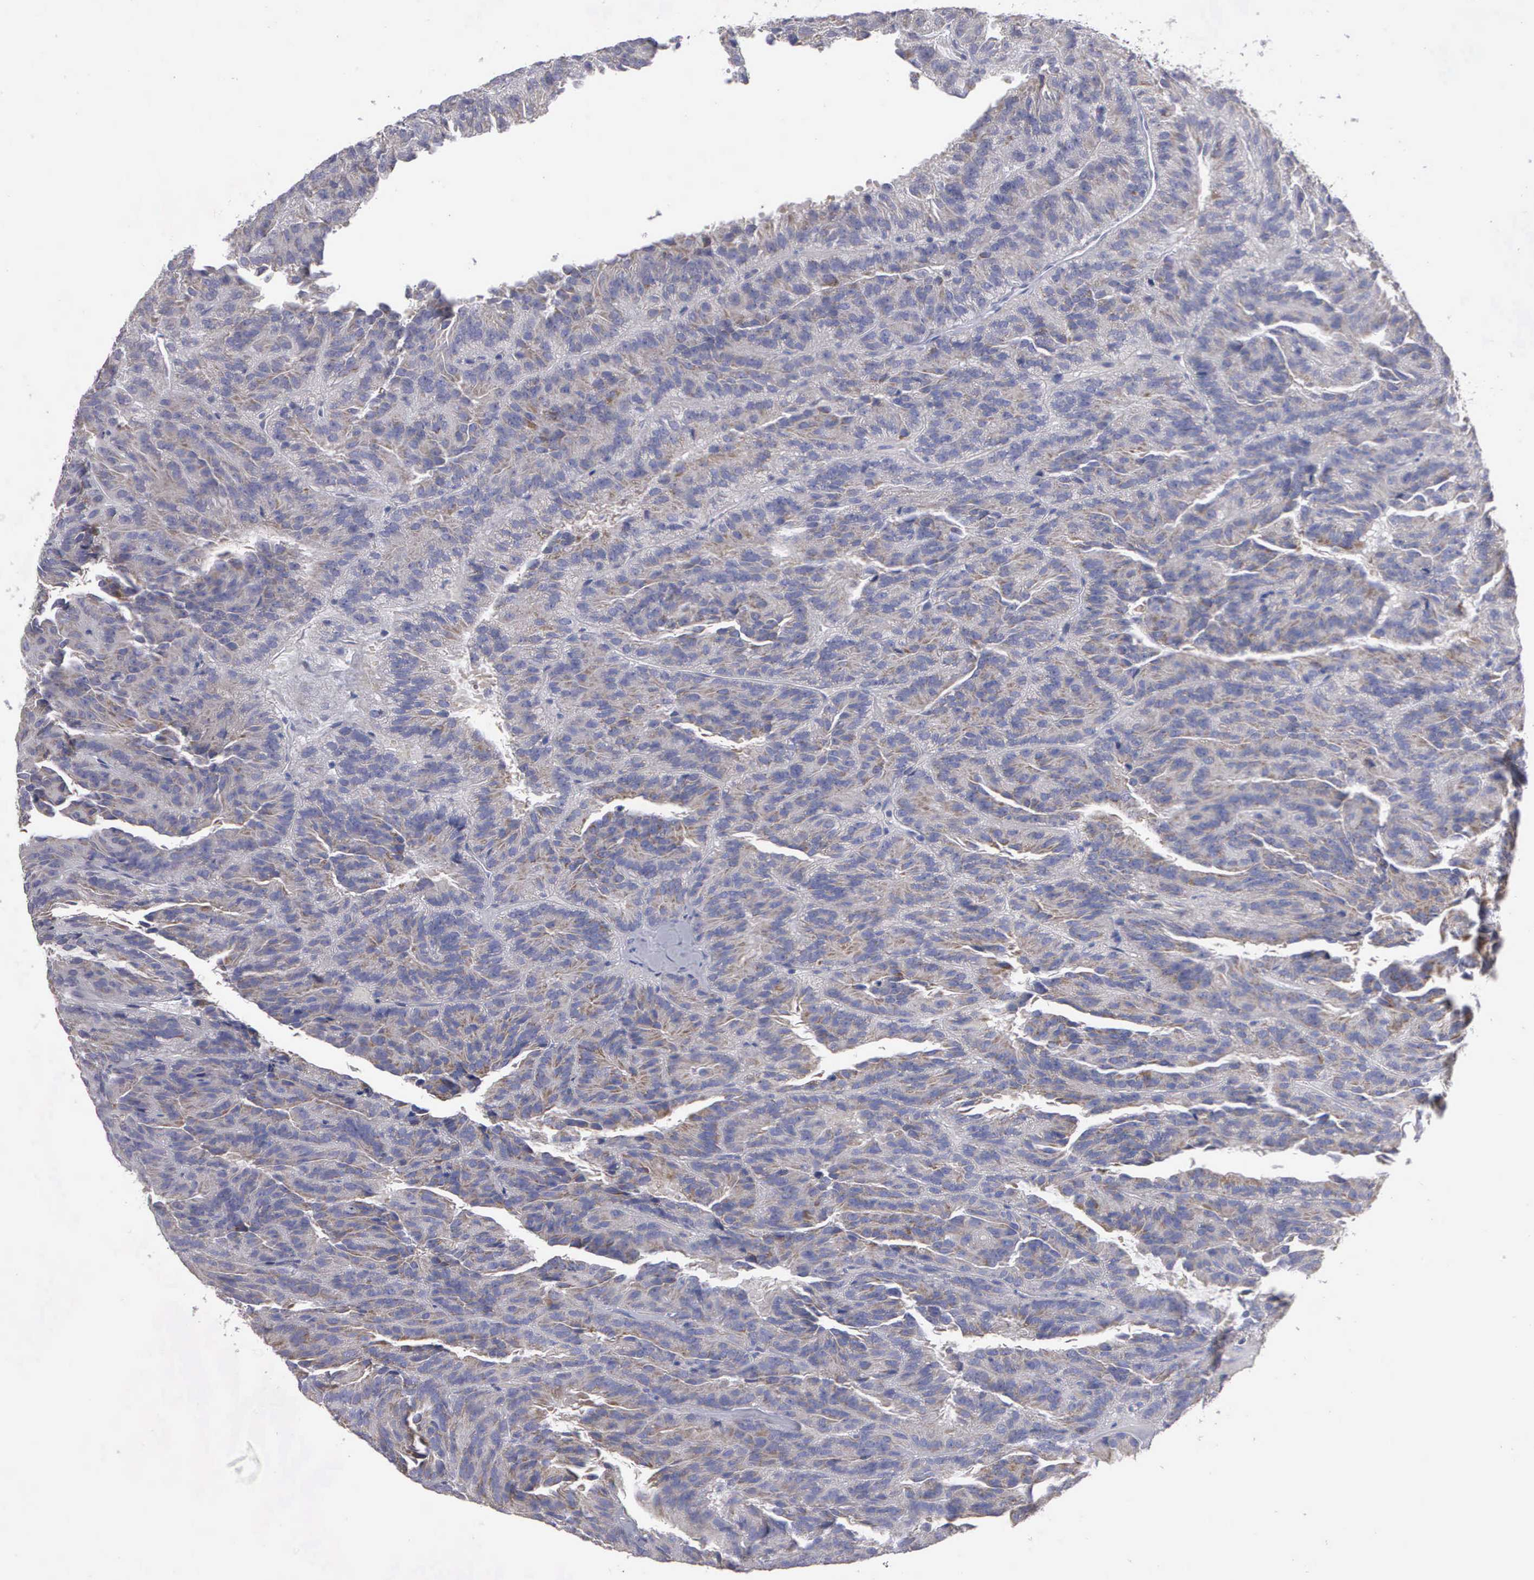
{"staining": {"intensity": "weak", "quantity": "25%-75%", "location": "cytoplasmic/membranous"}, "tissue": "renal cancer", "cell_type": "Tumor cells", "image_type": "cancer", "snomed": [{"axis": "morphology", "description": "Adenocarcinoma, NOS"}, {"axis": "topography", "description": "Kidney"}], "caption": "Immunohistochemical staining of renal adenocarcinoma shows low levels of weak cytoplasmic/membranous positivity in about 25%-75% of tumor cells. Immunohistochemistry (ihc) stains the protein of interest in brown and the nuclei are stained blue.", "gene": "APOOL", "patient": {"sex": "male", "age": 46}}